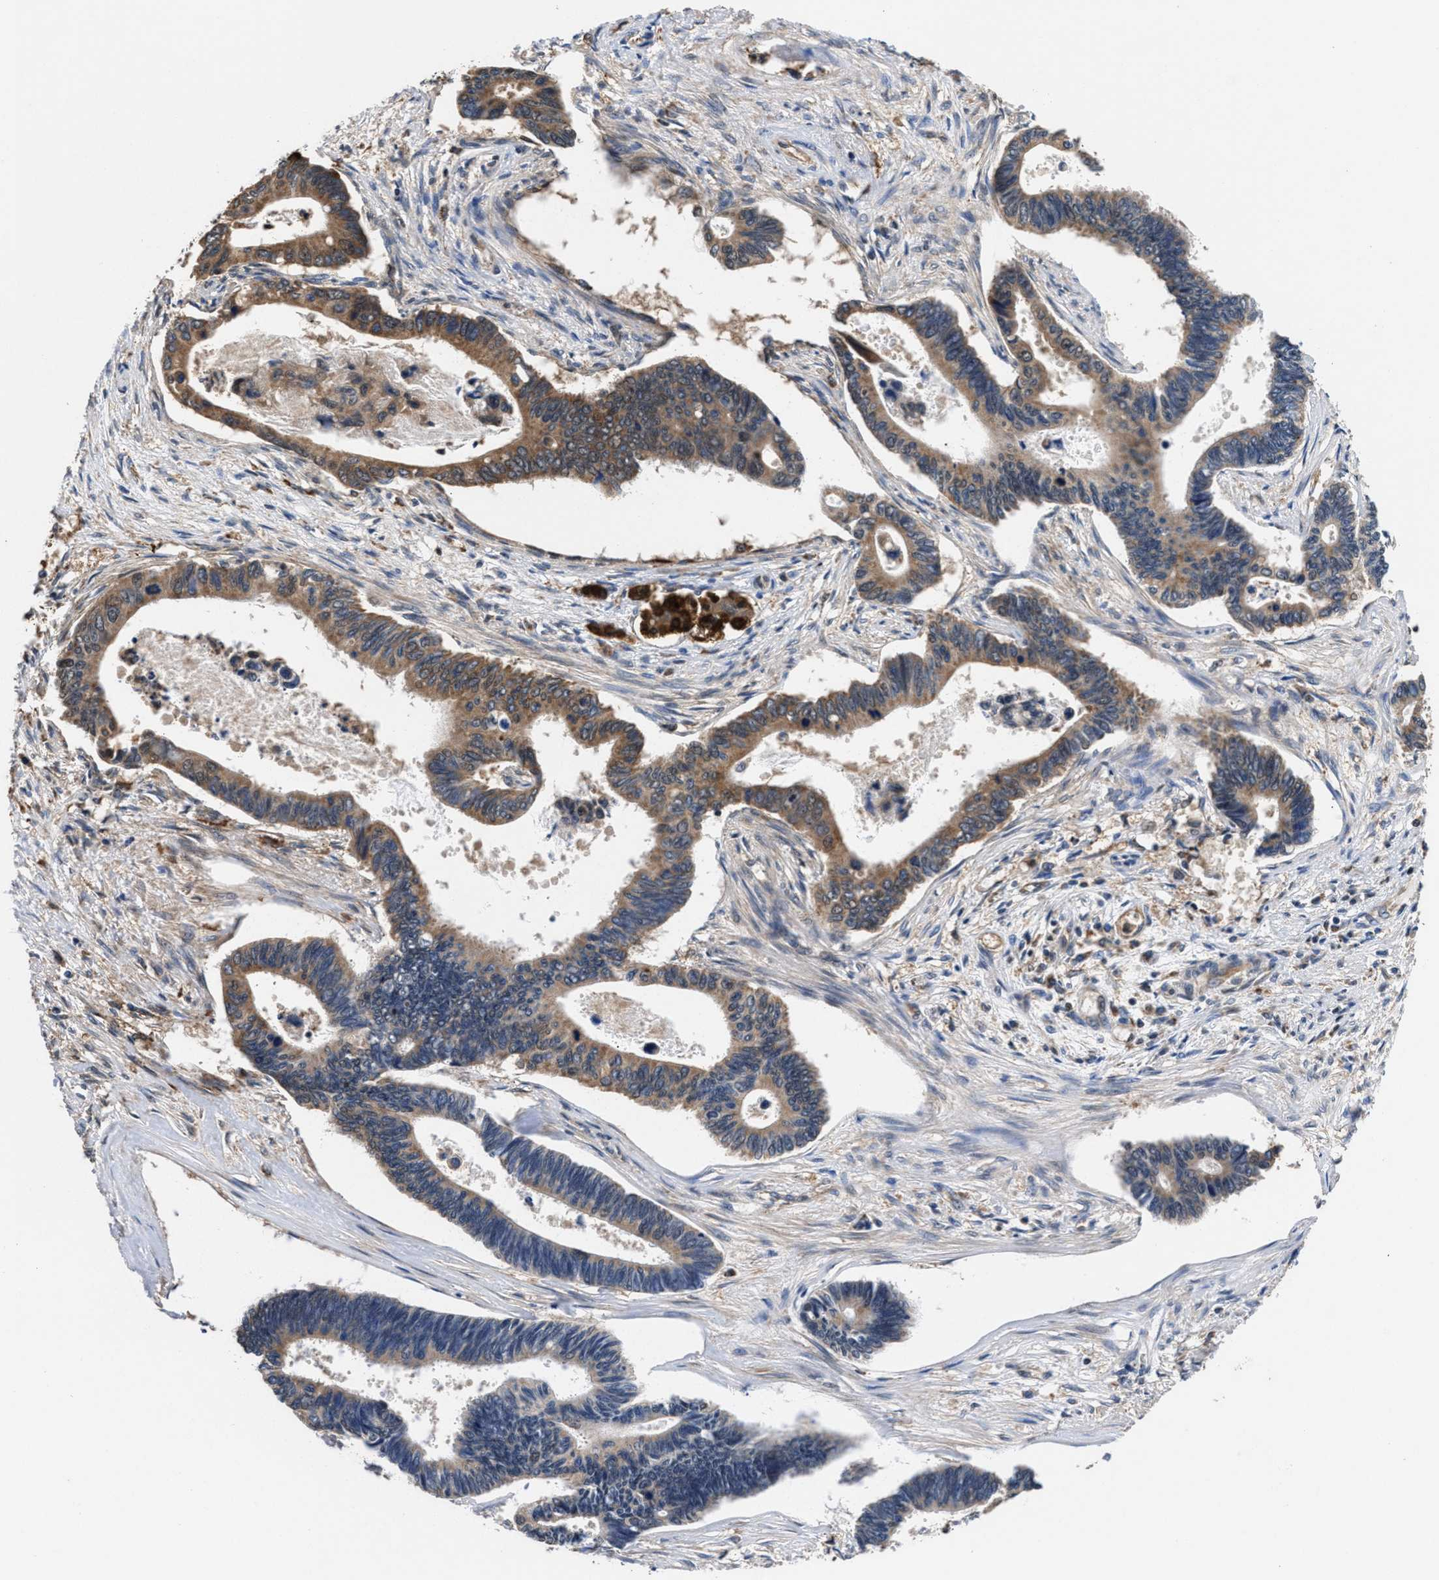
{"staining": {"intensity": "moderate", "quantity": "25%-75%", "location": "cytoplasmic/membranous"}, "tissue": "pancreatic cancer", "cell_type": "Tumor cells", "image_type": "cancer", "snomed": [{"axis": "morphology", "description": "Adenocarcinoma, NOS"}, {"axis": "topography", "description": "Pancreas"}], "caption": "Adenocarcinoma (pancreatic) tissue reveals moderate cytoplasmic/membranous staining in about 25%-75% of tumor cells", "gene": "ACLY", "patient": {"sex": "female", "age": 70}}